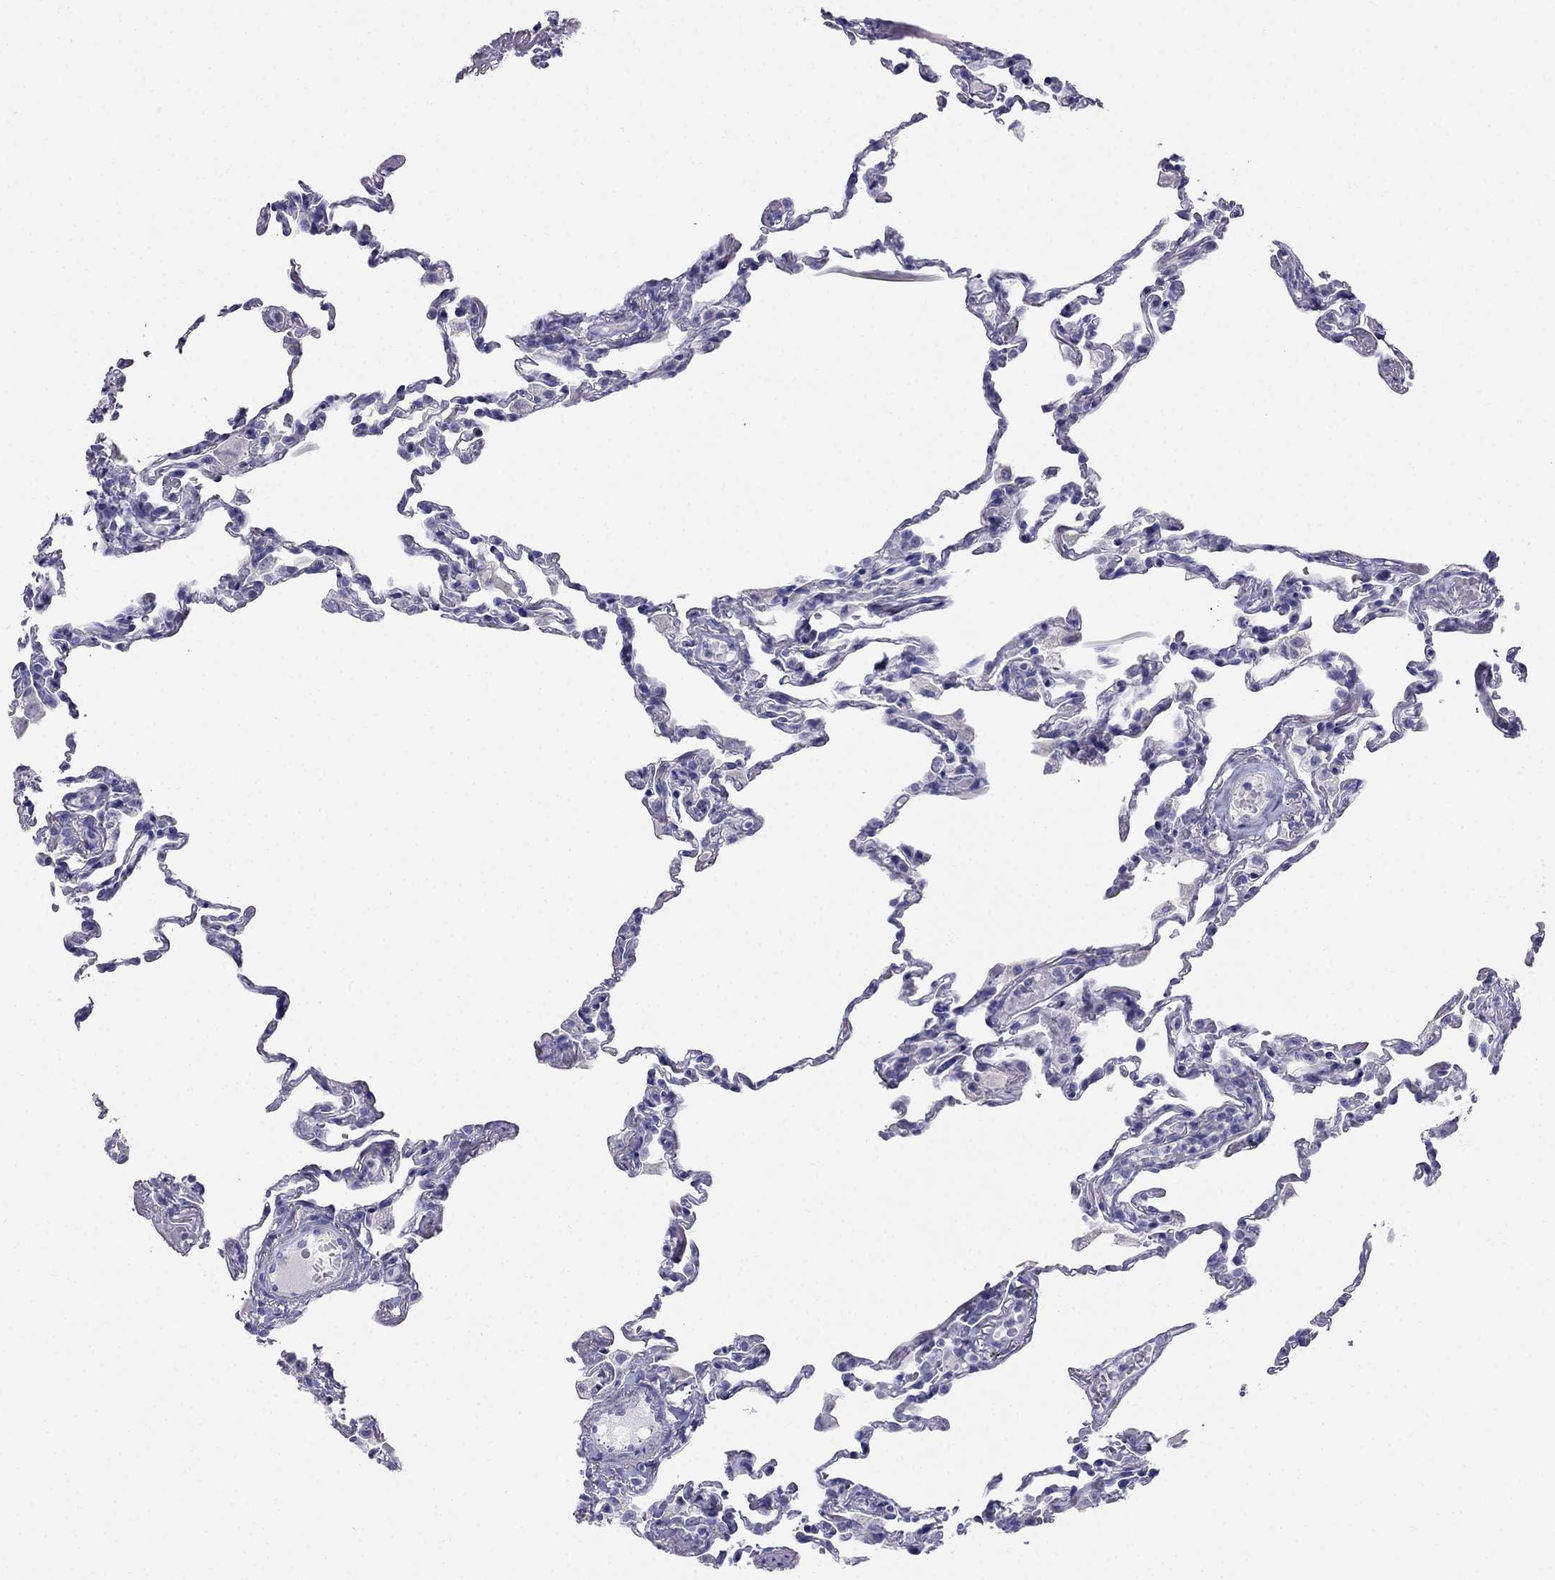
{"staining": {"intensity": "negative", "quantity": "none", "location": "none"}, "tissue": "lung", "cell_type": "Alveolar cells", "image_type": "normal", "snomed": [{"axis": "morphology", "description": "Normal tissue, NOS"}, {"axis": "topography", "description": "Lung"}], "caption": "The photomicrograph reveals no significant expression in alveolar cells of lung. (DAB IHC visualized using brightfield microscopy, high magnification).", "gene": "RFLNA", "patient": {"sex": "female", "age": 57}}